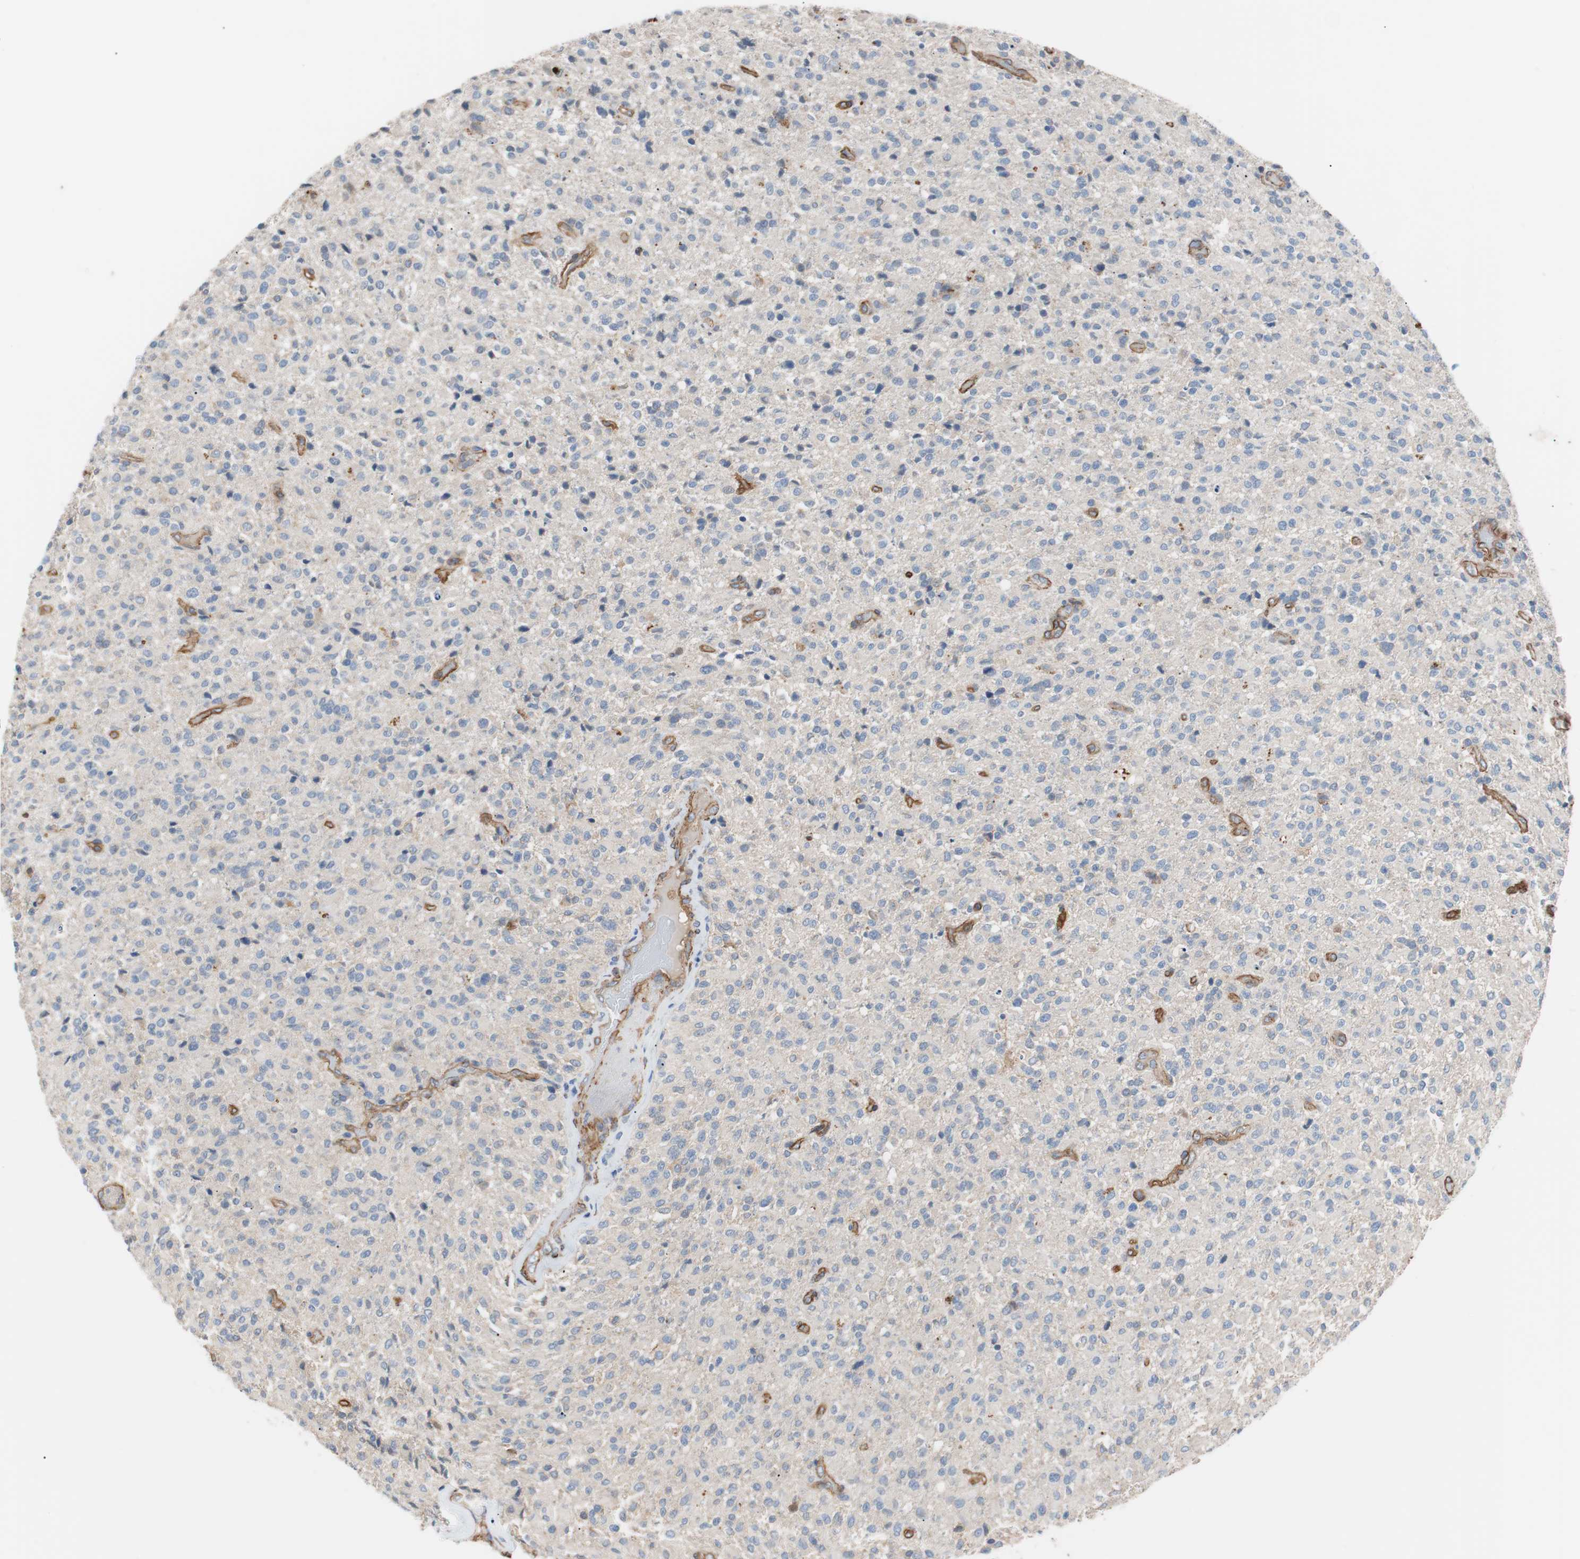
{"staining": {"intensity": "negative", "quantity": "none", "location": "none"}, "tissue": "glioma", "cell_type": "Tumor cells", "image_type": "cancer", "snomed": [{"axis": "morphology", "description": "Glioma, malignant, High grade"}, {"axis": "topography", "description": "Brain"}], "caption": "IHC image of neoplastic tissue: human glioma stained with DAB shows no significant protein expression in tumor cells.", "gene": "SPINT1", "patient": {"sex": "male", "age": 71}}